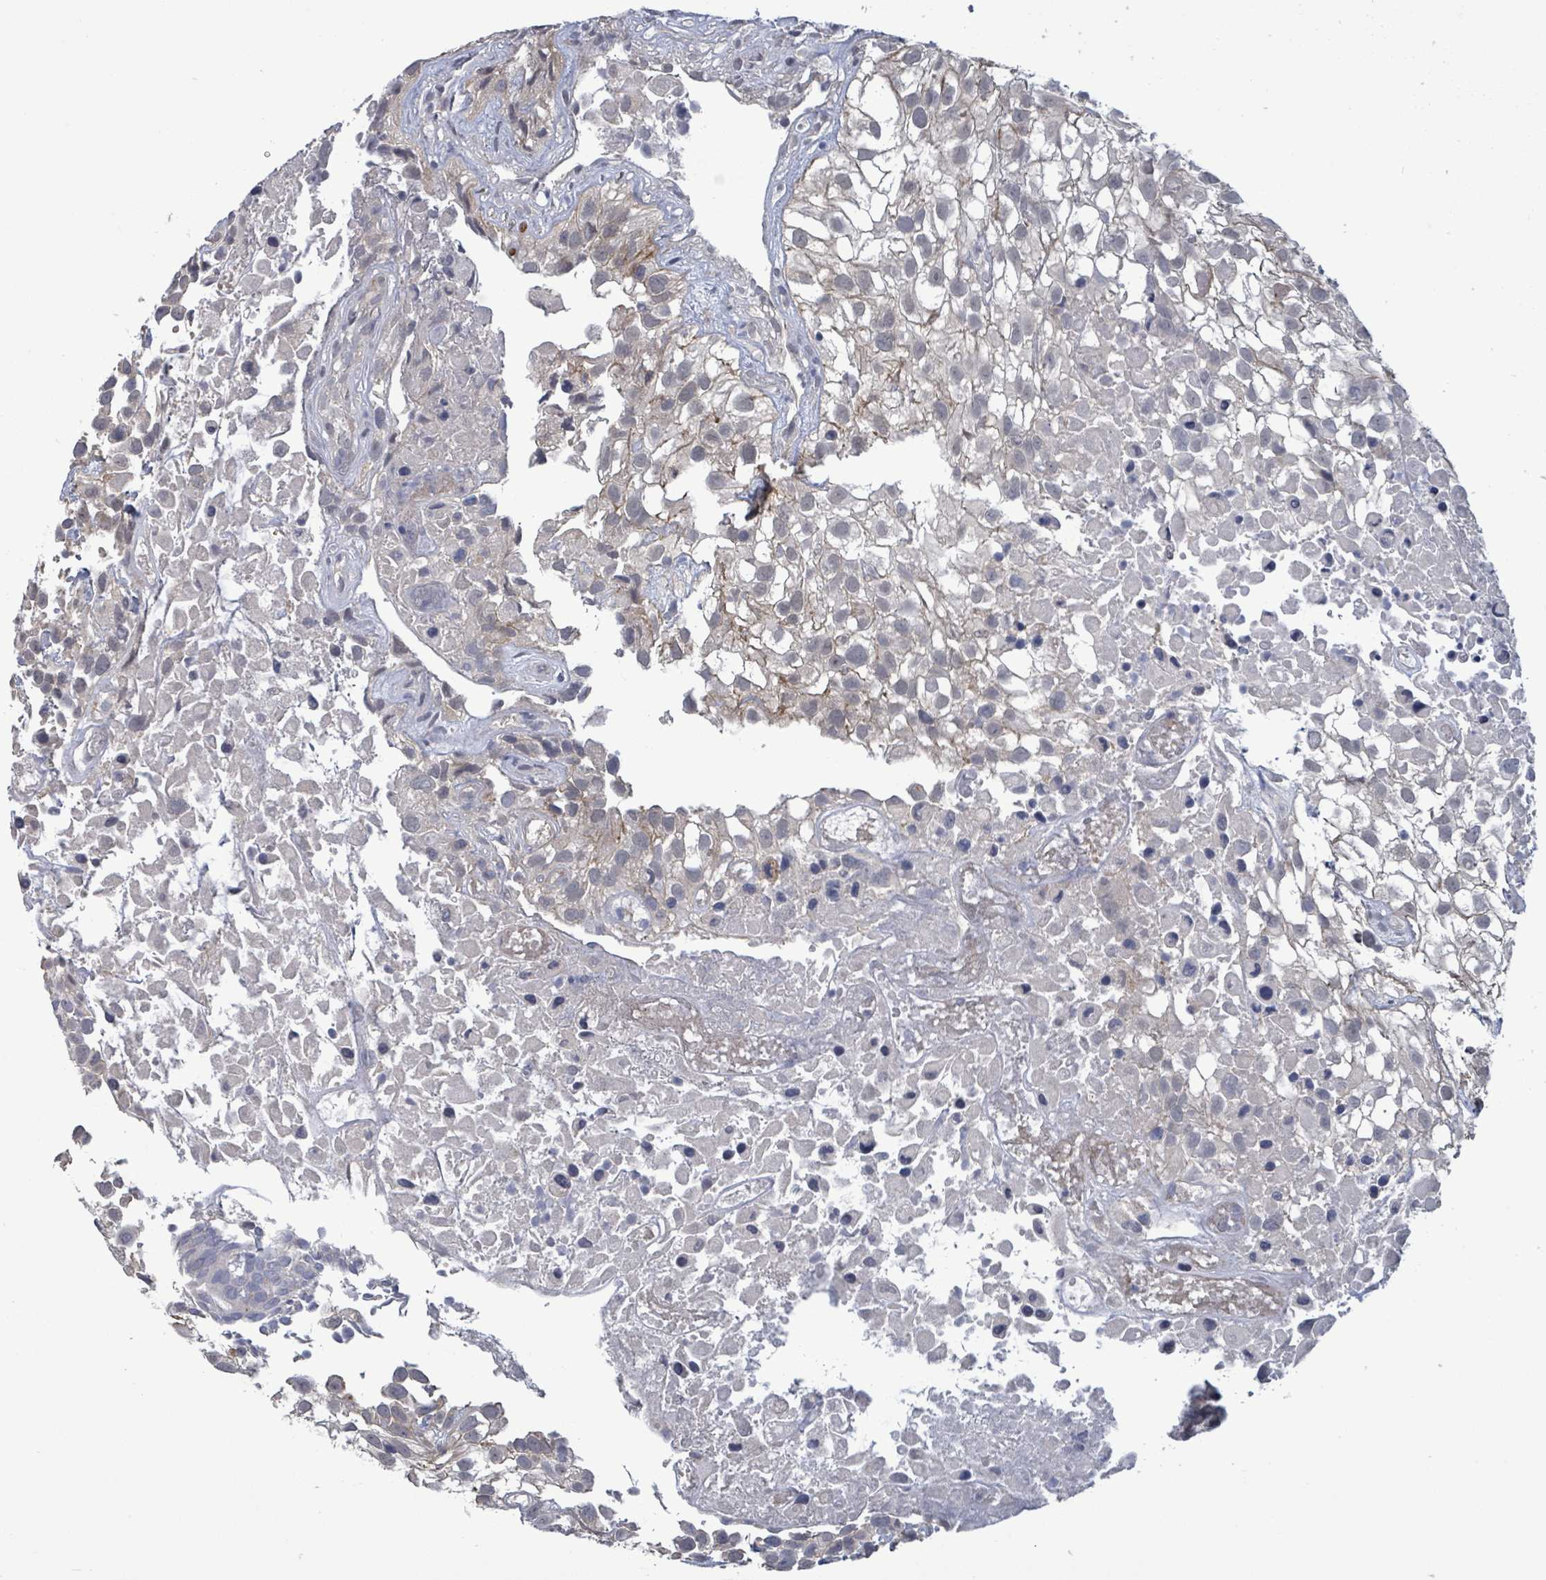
{"staining": {"intensity": "negative", "quantity": "none", "location": "none"}, "tissue": "urothelial cancer", "cell_type": "Tumor cells", "image_type": "cancer", "snomed": [{"axis": "morphology", "description": "Urothelial carcinoma, High grade"}, {"axis": "topography", "description": "Urinary bladder"}], "caption": "Protein analysis of urothelial cancer exhibits no significant positivity in tumor cells.", "gene": "AMMECR1", "patient": {"sex": "male", "age": 56}}